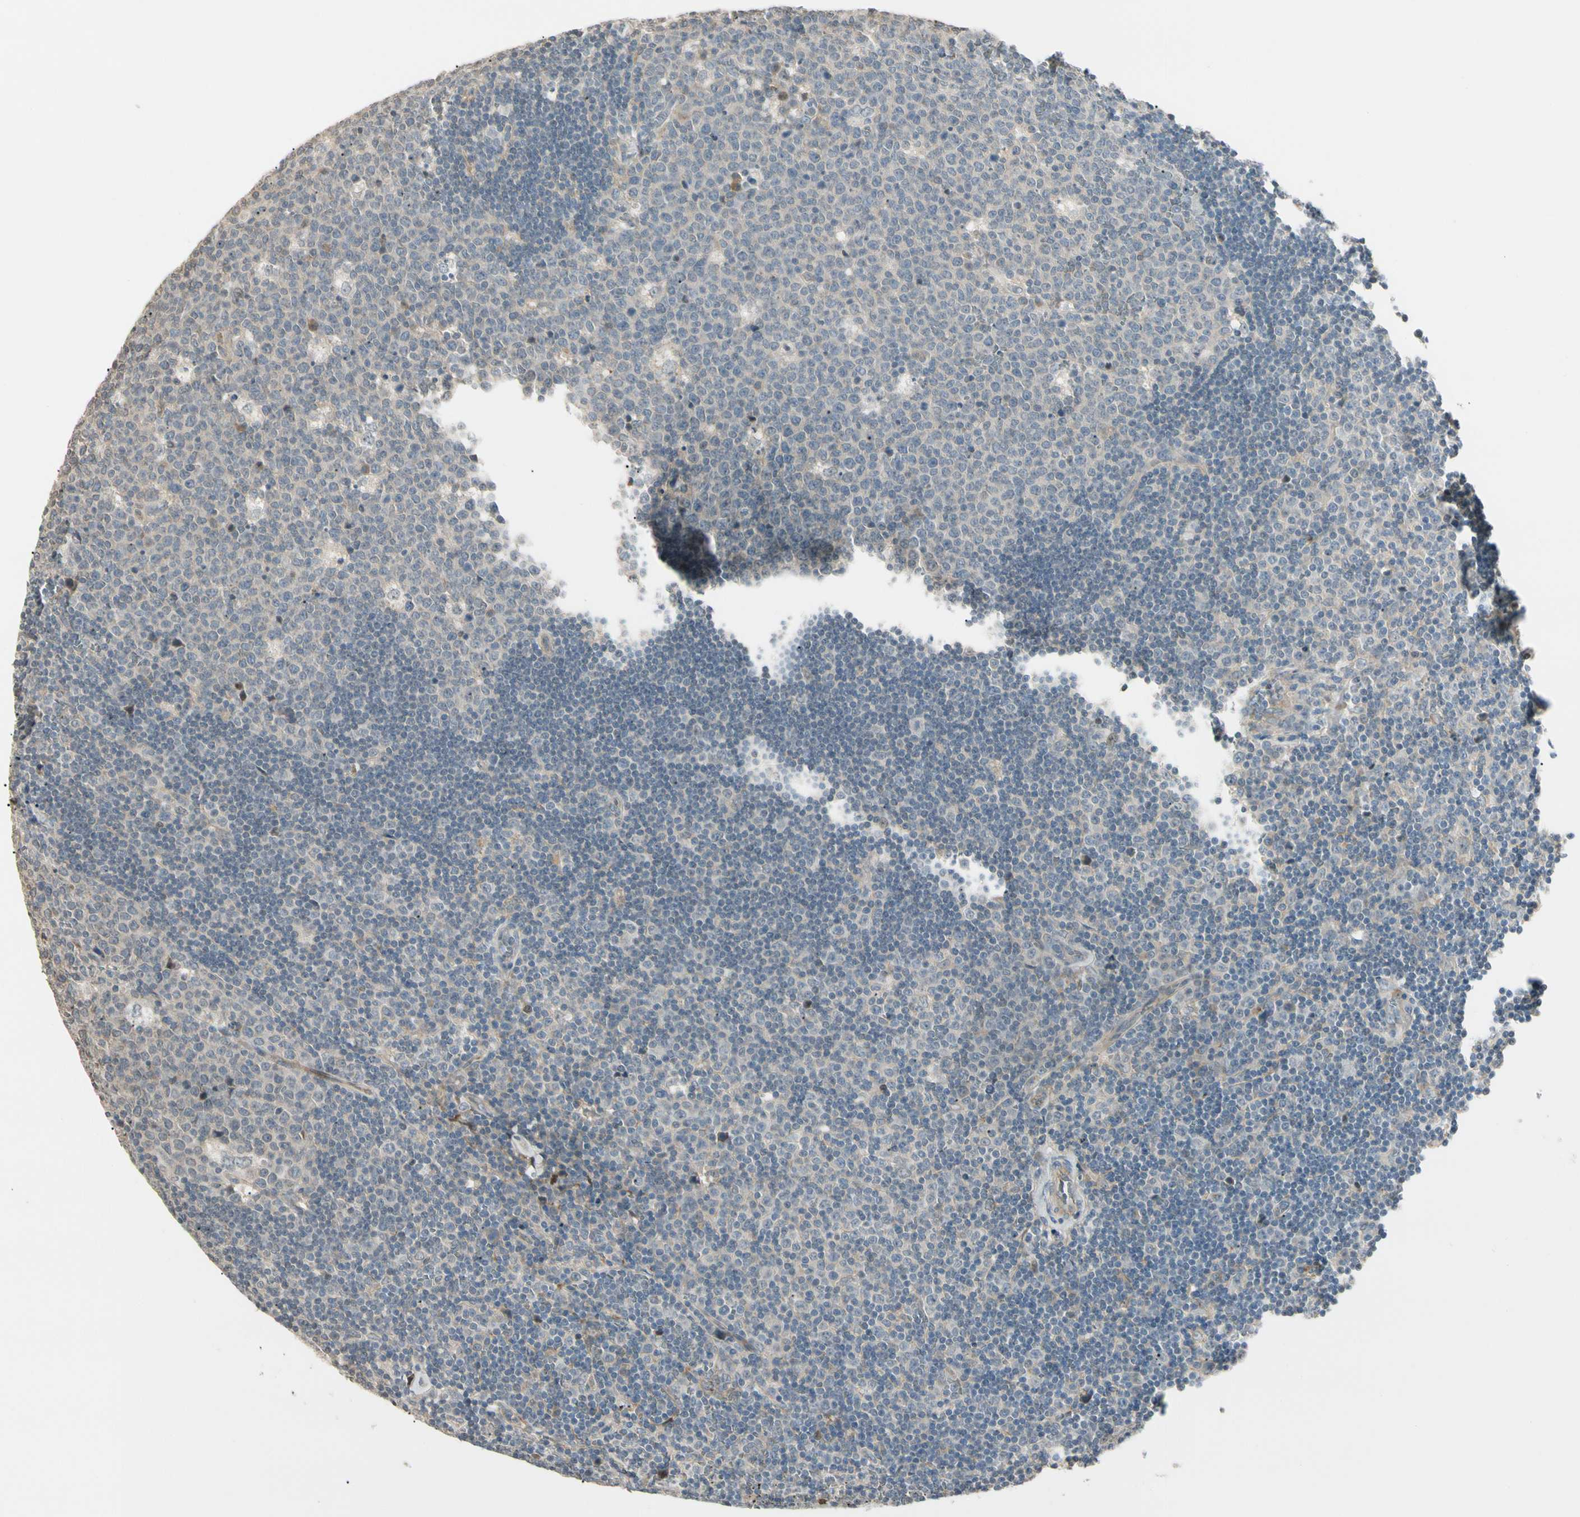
{"staining": {"intensity": "weak", "quantity": "25%-75%", "location": "cytoplasmic/membranous"}, "tissue": "lymph node", "cell_type": "Germinal center cells", "image_type": "normal", "snomed": [{"axis": "morphology", "description": "Normal tissue, NOS"}, {"axis": "topography", "description": "Lymph node"}, {"axis": "topography", "description": "Salivary gland"}], "caption": "Lymph node stained with a brown dye demonstrates weak cytoplasmic/membranous positive staining in about 25%-75% of germinal center cells.", "gene": "P3H2", "patient": {"sex": "male", "age": 8}}